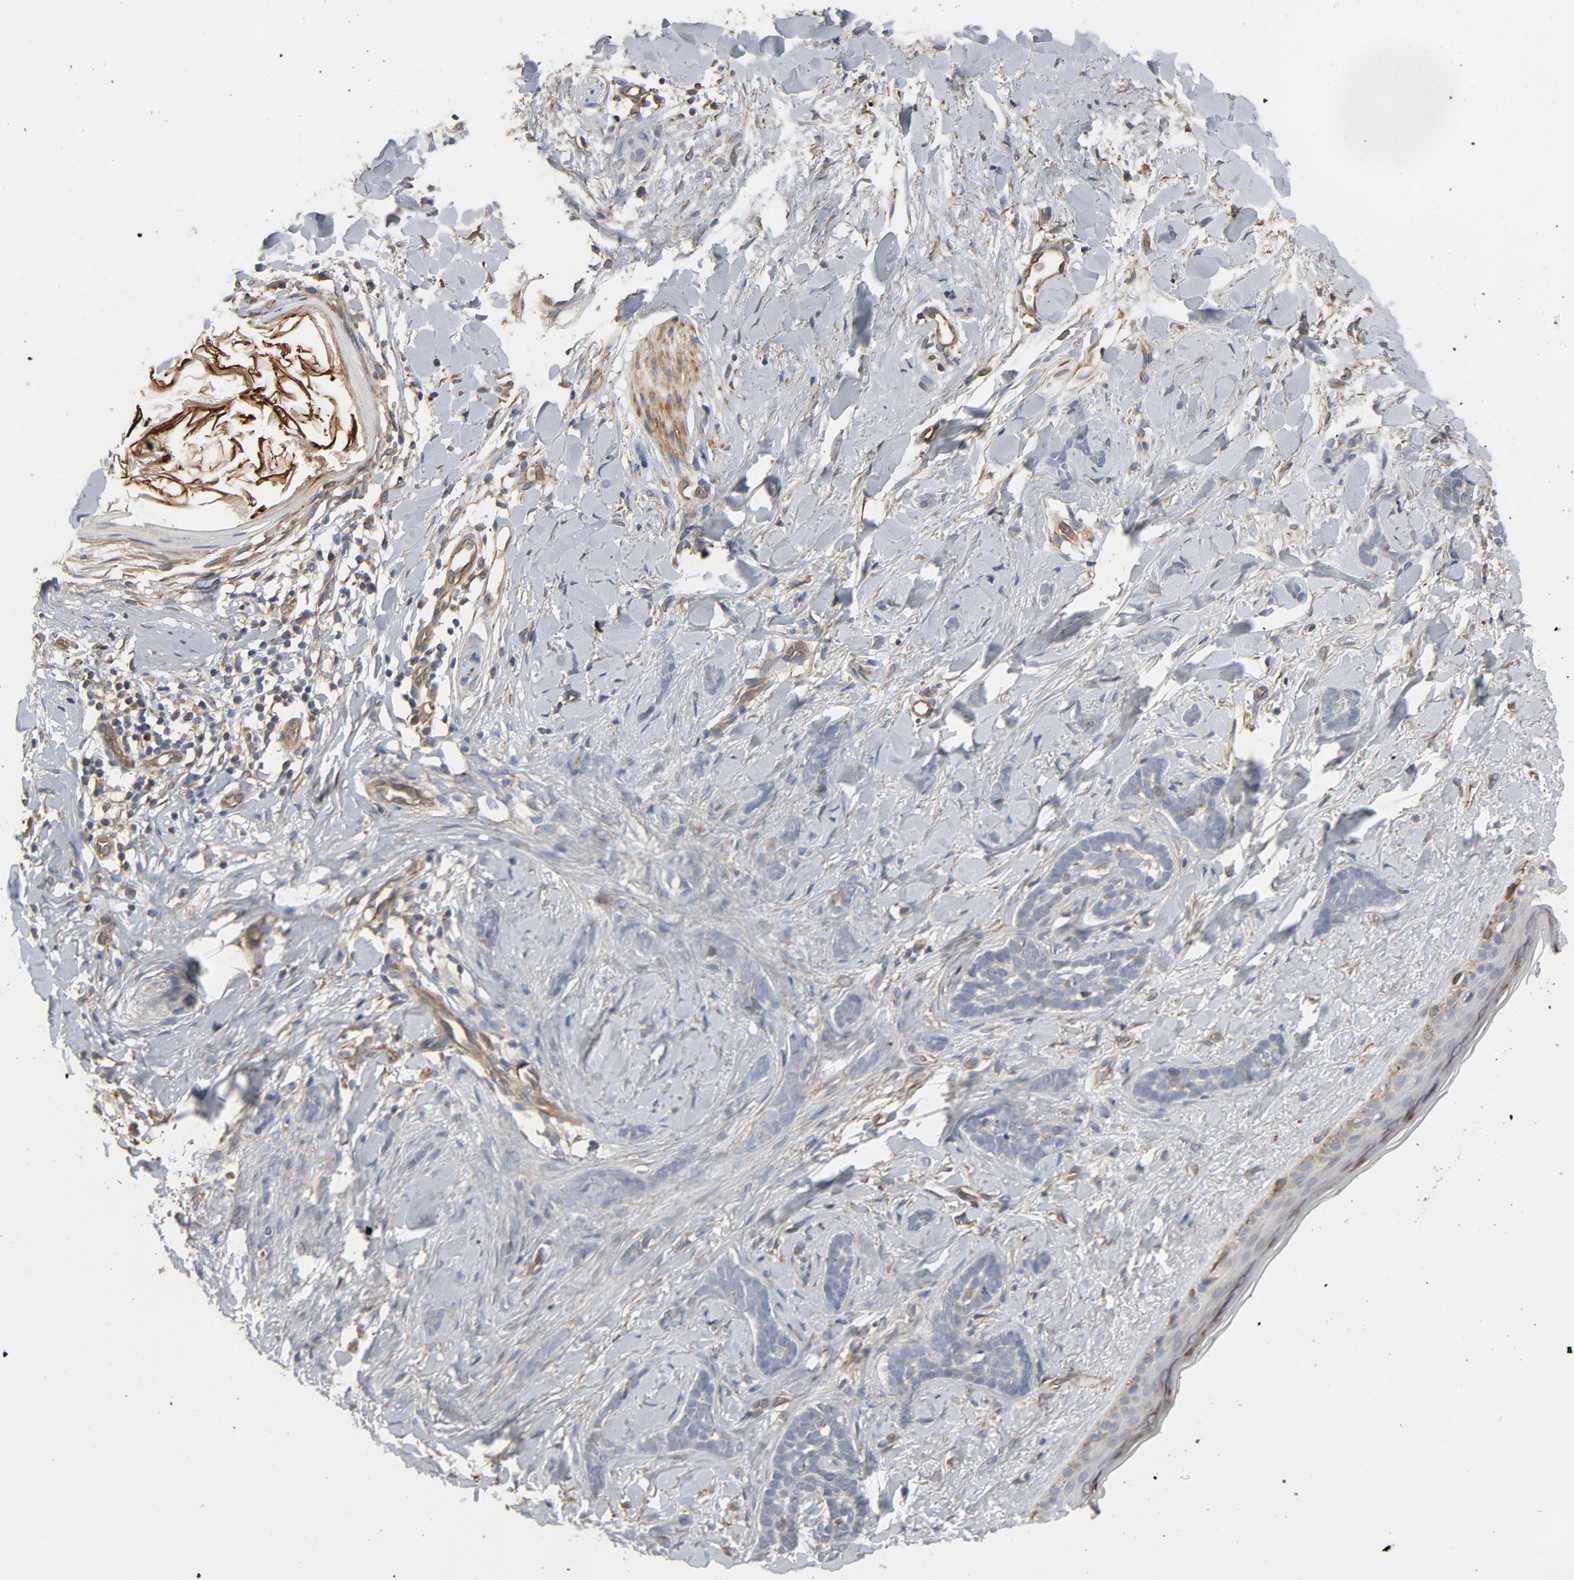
{"staining": {"intensity": "weak", "quantity": "<25%", "location": "cytoplasmic/membranous"}, "tissue": "skin cancer", "cell_type": "Tumor cells", "image_type": "cancer", "snomed": [{"axis": "morphology", "description": "Basal cell carcinoma"}, {"axis": "topography", "description": "Skin"}], "caption": "High magnification brightfield microscopy of basal cell carcinoma (skin) stained with DAB (brown) and counterstained with hematoxylin (blue): tumor cells show no significant staining. (DAB (3,3'-diaminobenzidine) immunohistochemistry with hematoxylin counter stain).", "gene": "TRIOBP", "patient": {"sex": "female", "age": 37}}